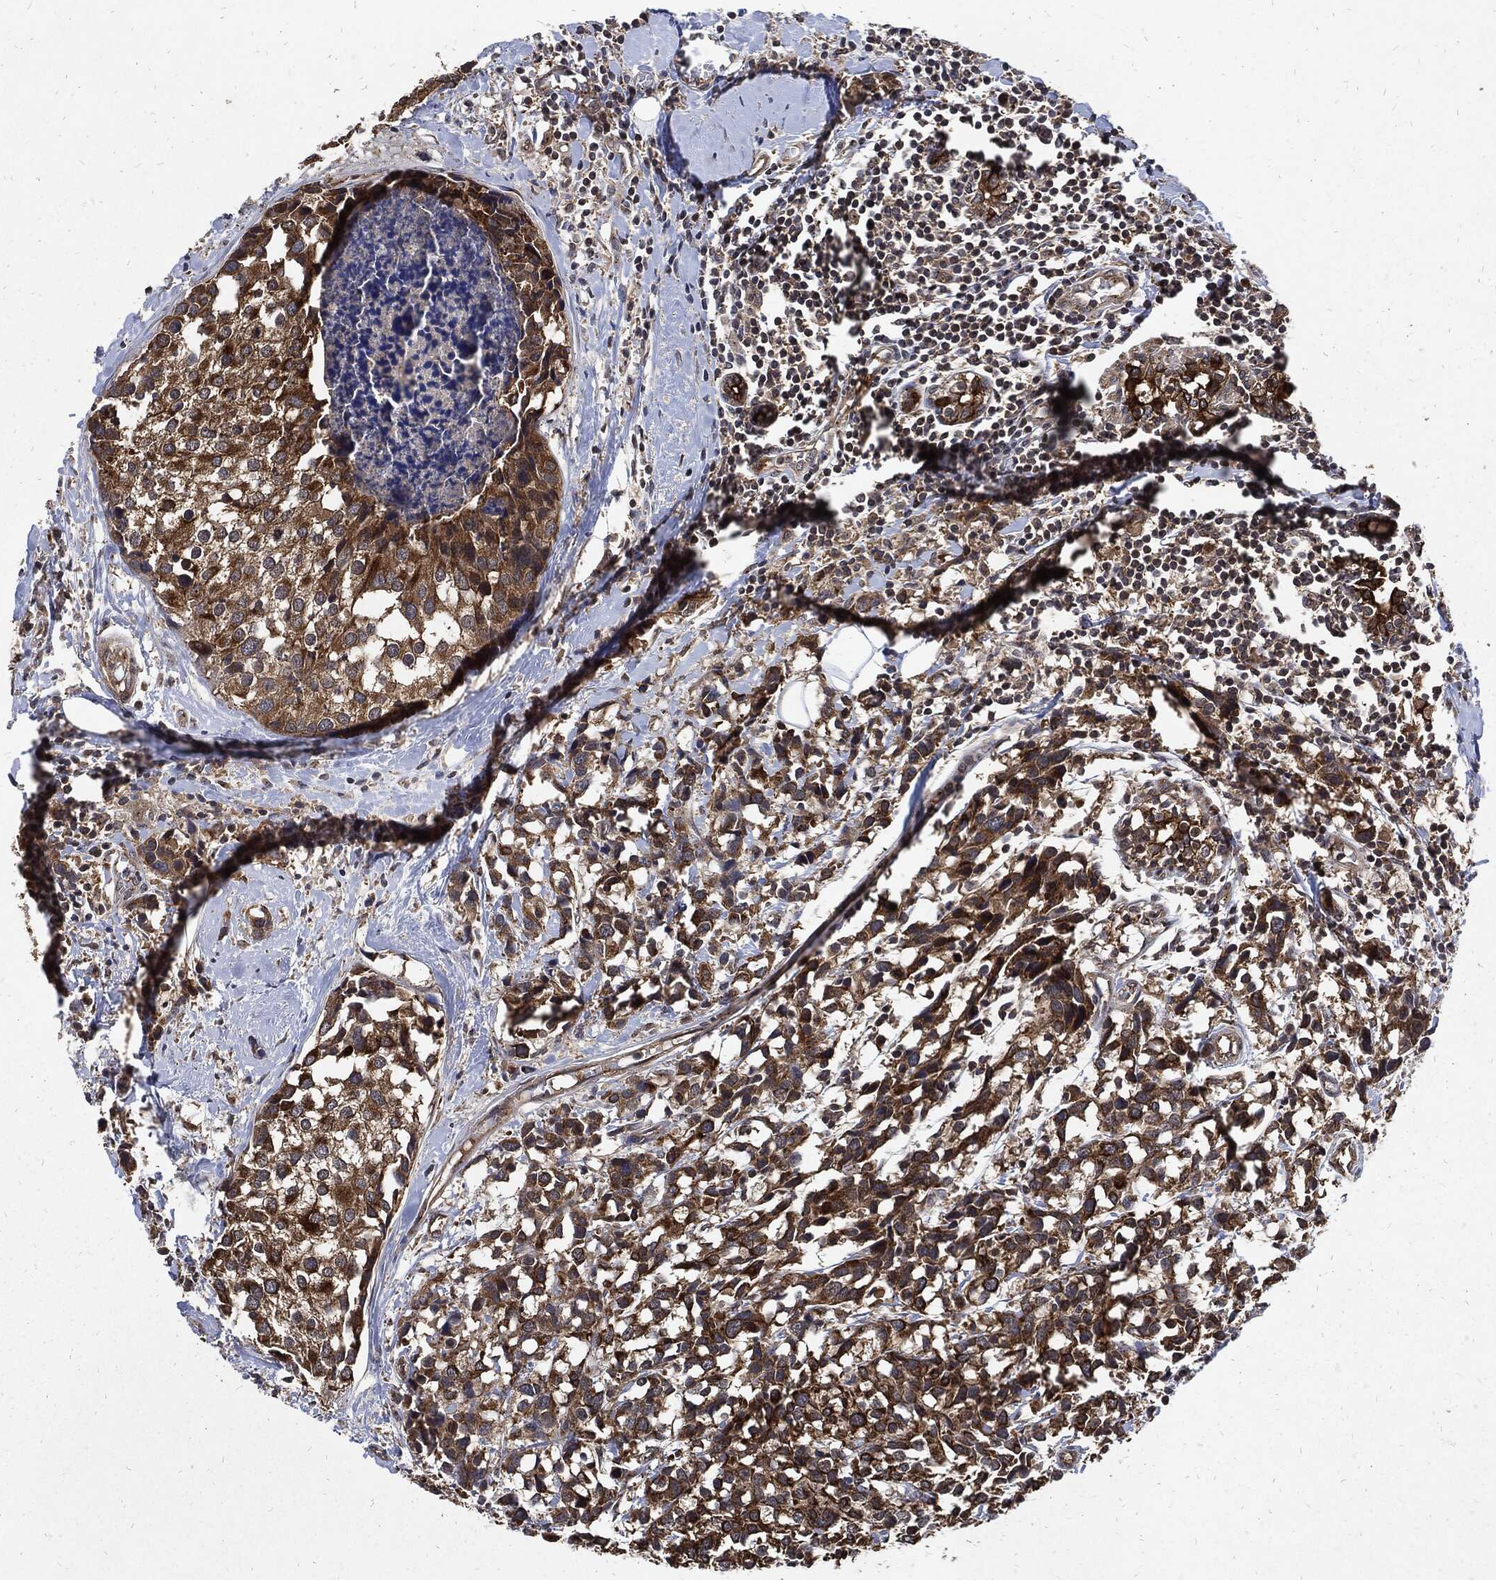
{"staining": {"intensity": "strong", "quantity": ">75%", "location": "cytoplasmic/membranous"}, "tissue": "breast cancer", "cell_type": "Tumor cells", "image_type": "cancer", "snomed": [{"axis": "morphology", "description": "Lobular carcinoma"}, {"axis": "topography", "description": "Breast"}], "caption": "IHC (DAB) staining of human breast lobular carcinoma demonstrates strong cytoplasmic/membranous protein expression in about >75% of tumor cells. (DAB (3,3'-diaminobenzidine) = brown stain, brightfield microscopy at high magnification).", "gene": "DCTN1", "patient": {"sex": "female", "age": 59}}